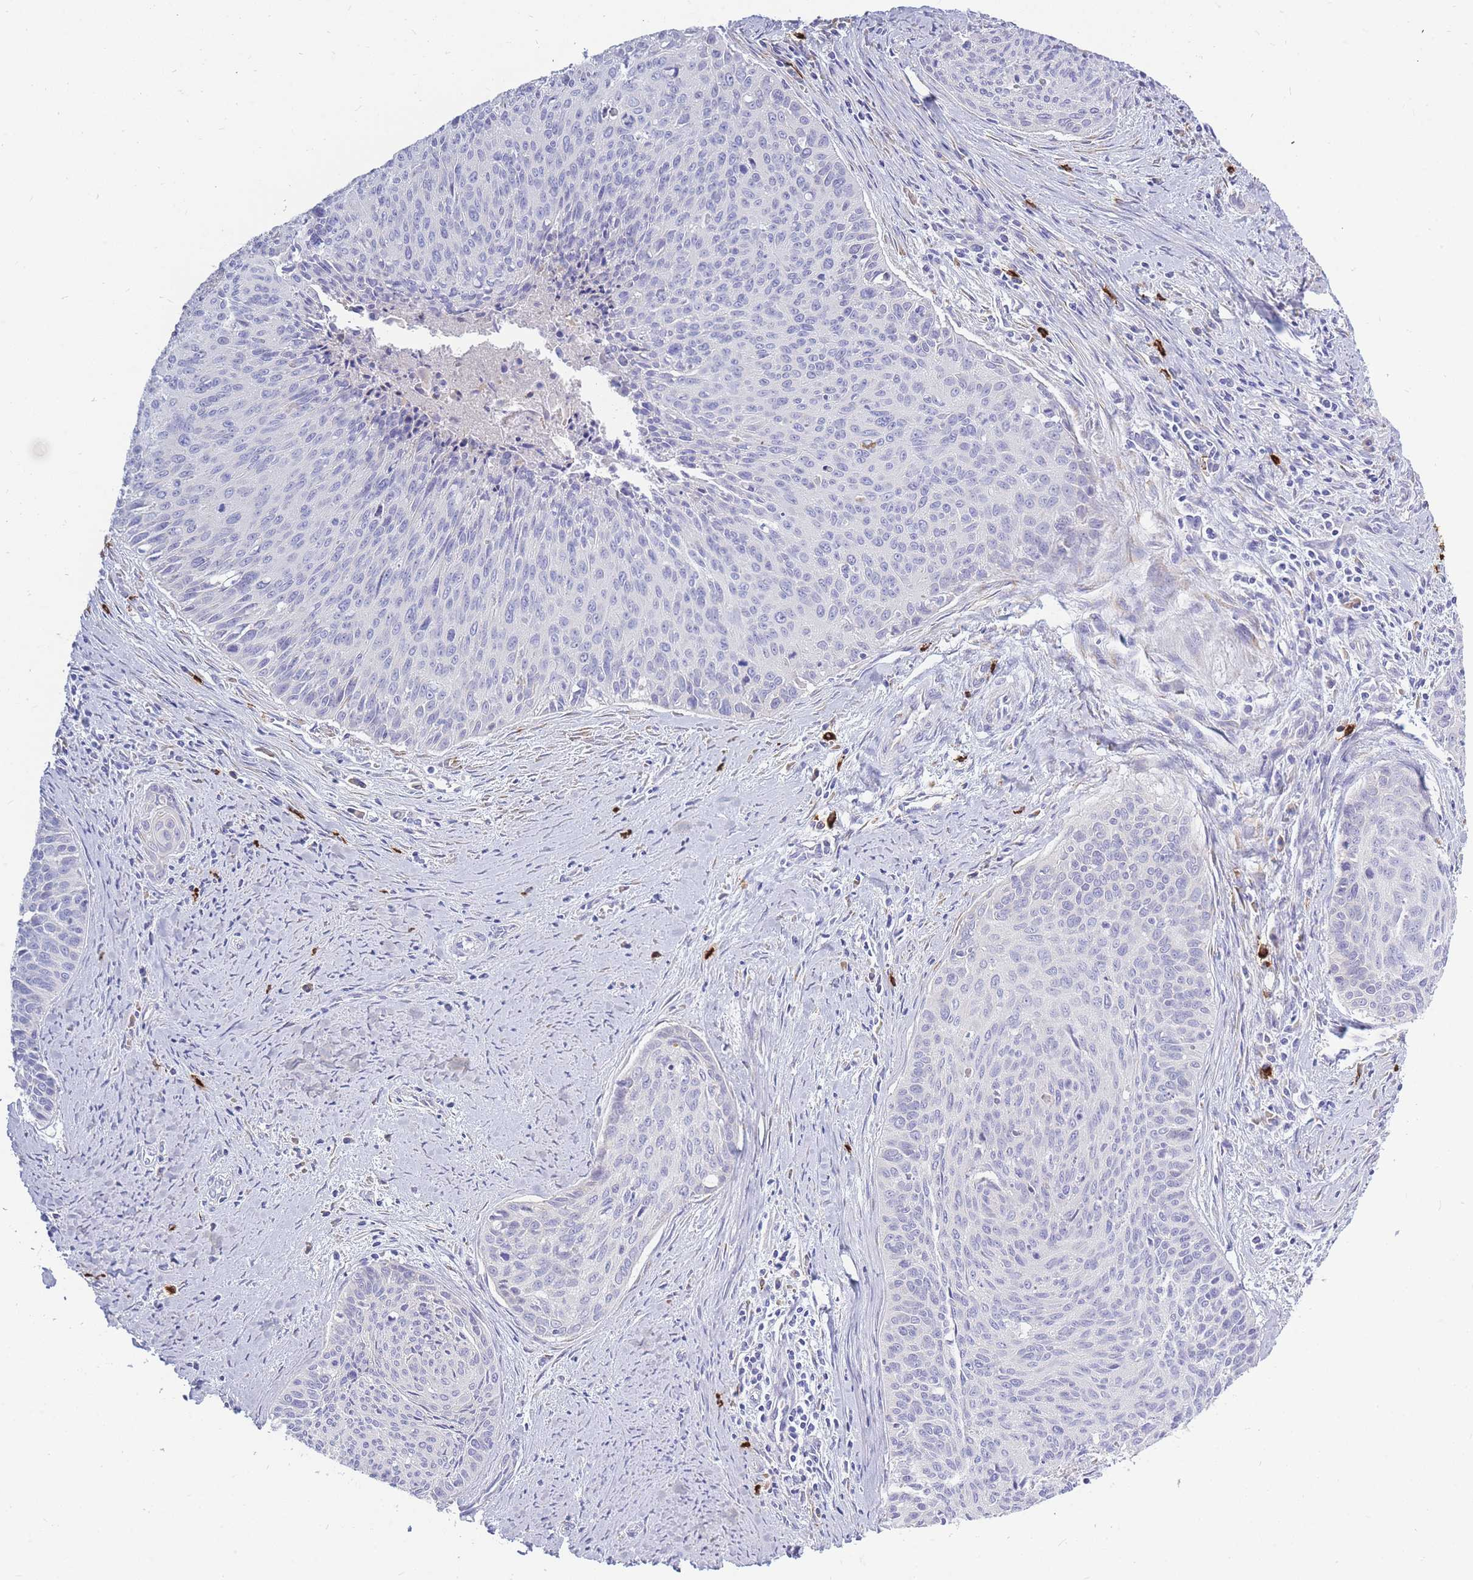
{"staining": {"intensity": "negative", "quantity": "none", "location": "none"}, "tissue": "cervical cancer", "cell_type": "Tumor cells", "image_type": "cancer", "snomed": [{"axis": "morphology", "description": "Squamous cell carcinoma, NOS"}, {"axis": "topography", "description": "Cervix"}], "caption": "Cervical cancer (squamous cell carcinoma) was stained to show a protein in brown. There is no significant staining in tumor cells.", "gene": "TPSD1", "patient": {"sex": "female", "age": 55}}